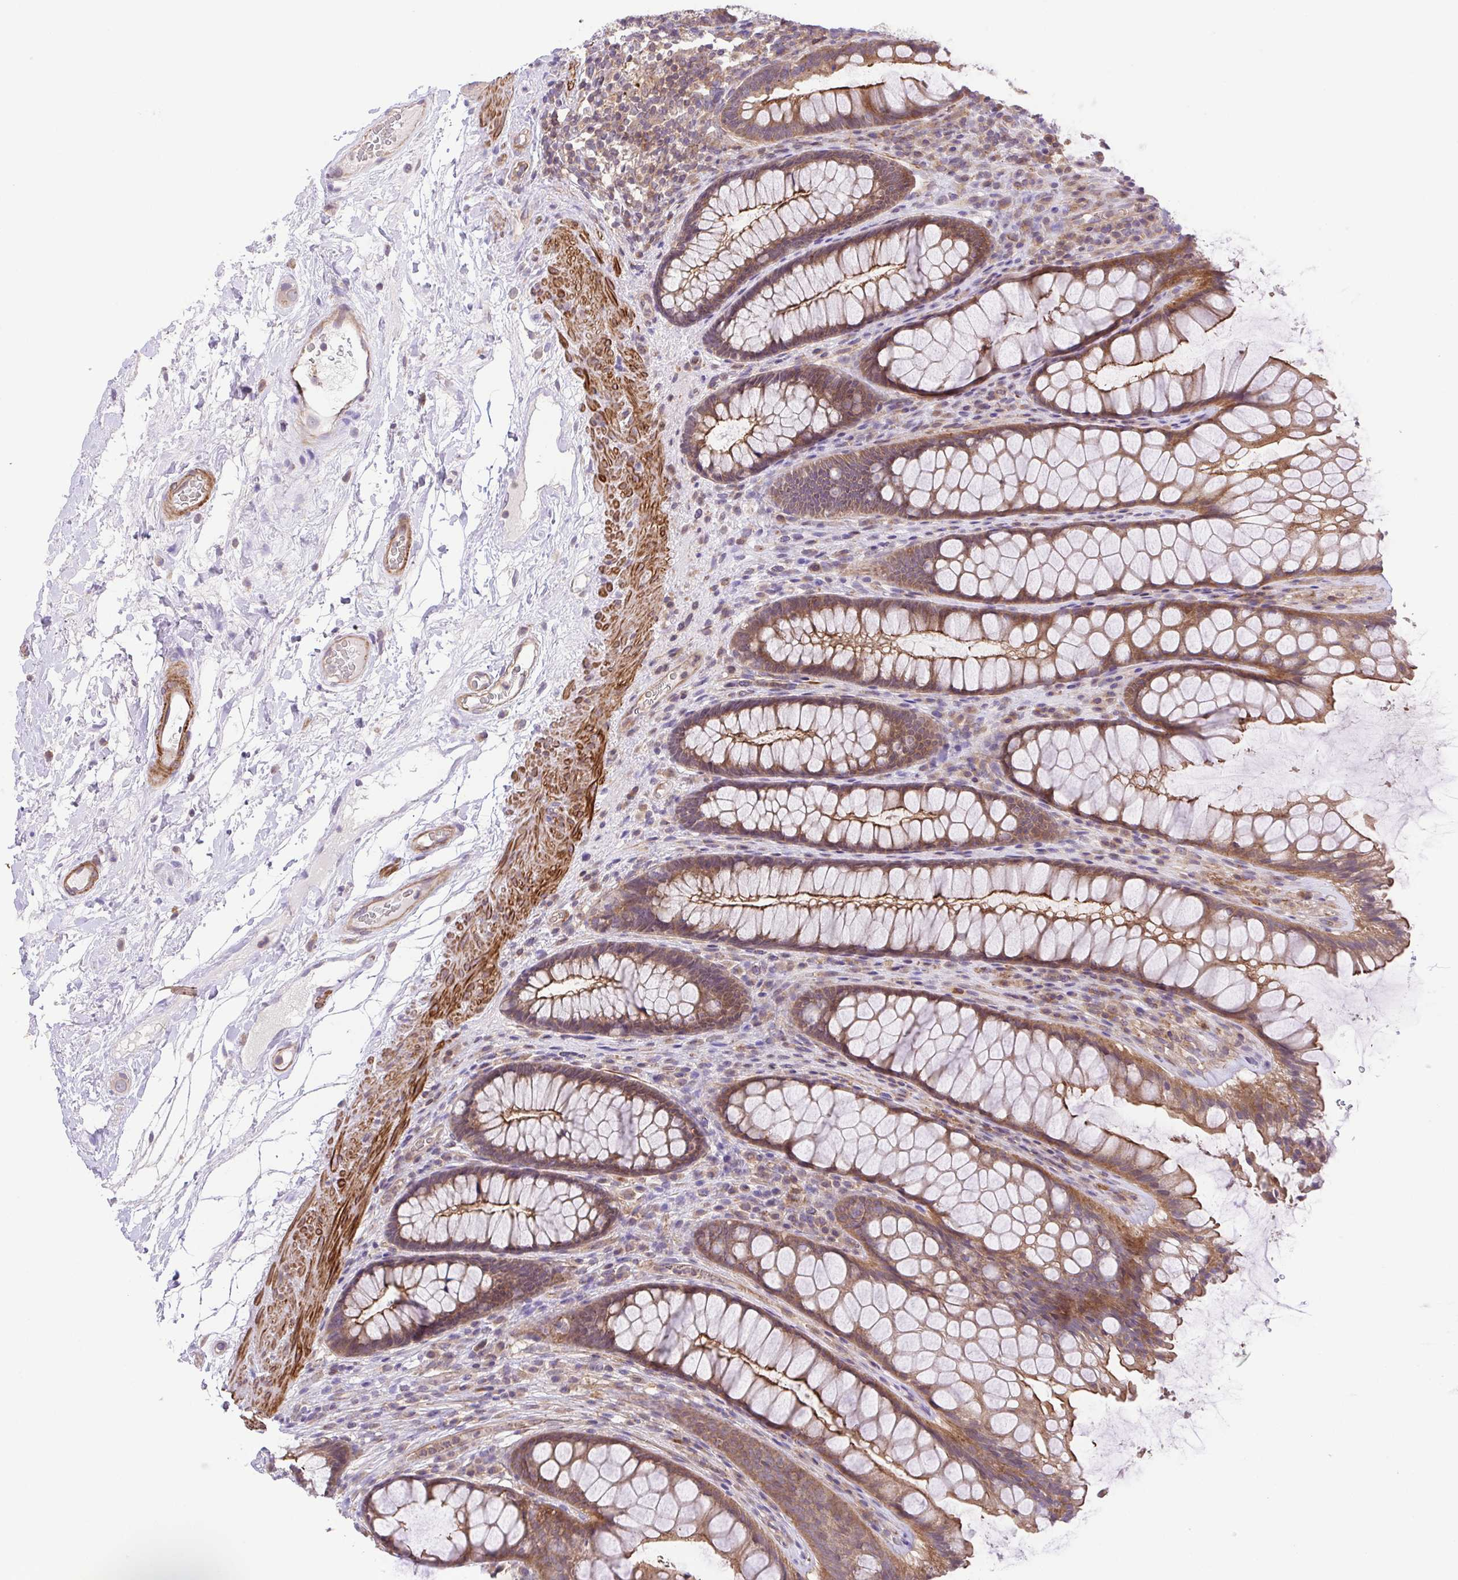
{"staining": {"intensity": "moderate", "quantity": "25%-75%", "location": "cytoplasmic/membranous"}, "tissue": "rectum", "cell_type": "Glandular cells", "image_type": "normal", "snomed": [{"axis": "morphology", "description": "Normal tissue, NOS"}, {"axis": "topography", "description": "Rectum"}], "caption": "Brown immunohistochemical staining in unremarkable human rectum demonstrates moderate cytoplasmic/membranous staining in approximately 25%-75% of glandular cells. (DAB (3,3'-diaminobenzidine) IHC with brightfield microscopy, high magnification).", "gene": "IDE", "patient": {"sex": "male", "age": 72}}